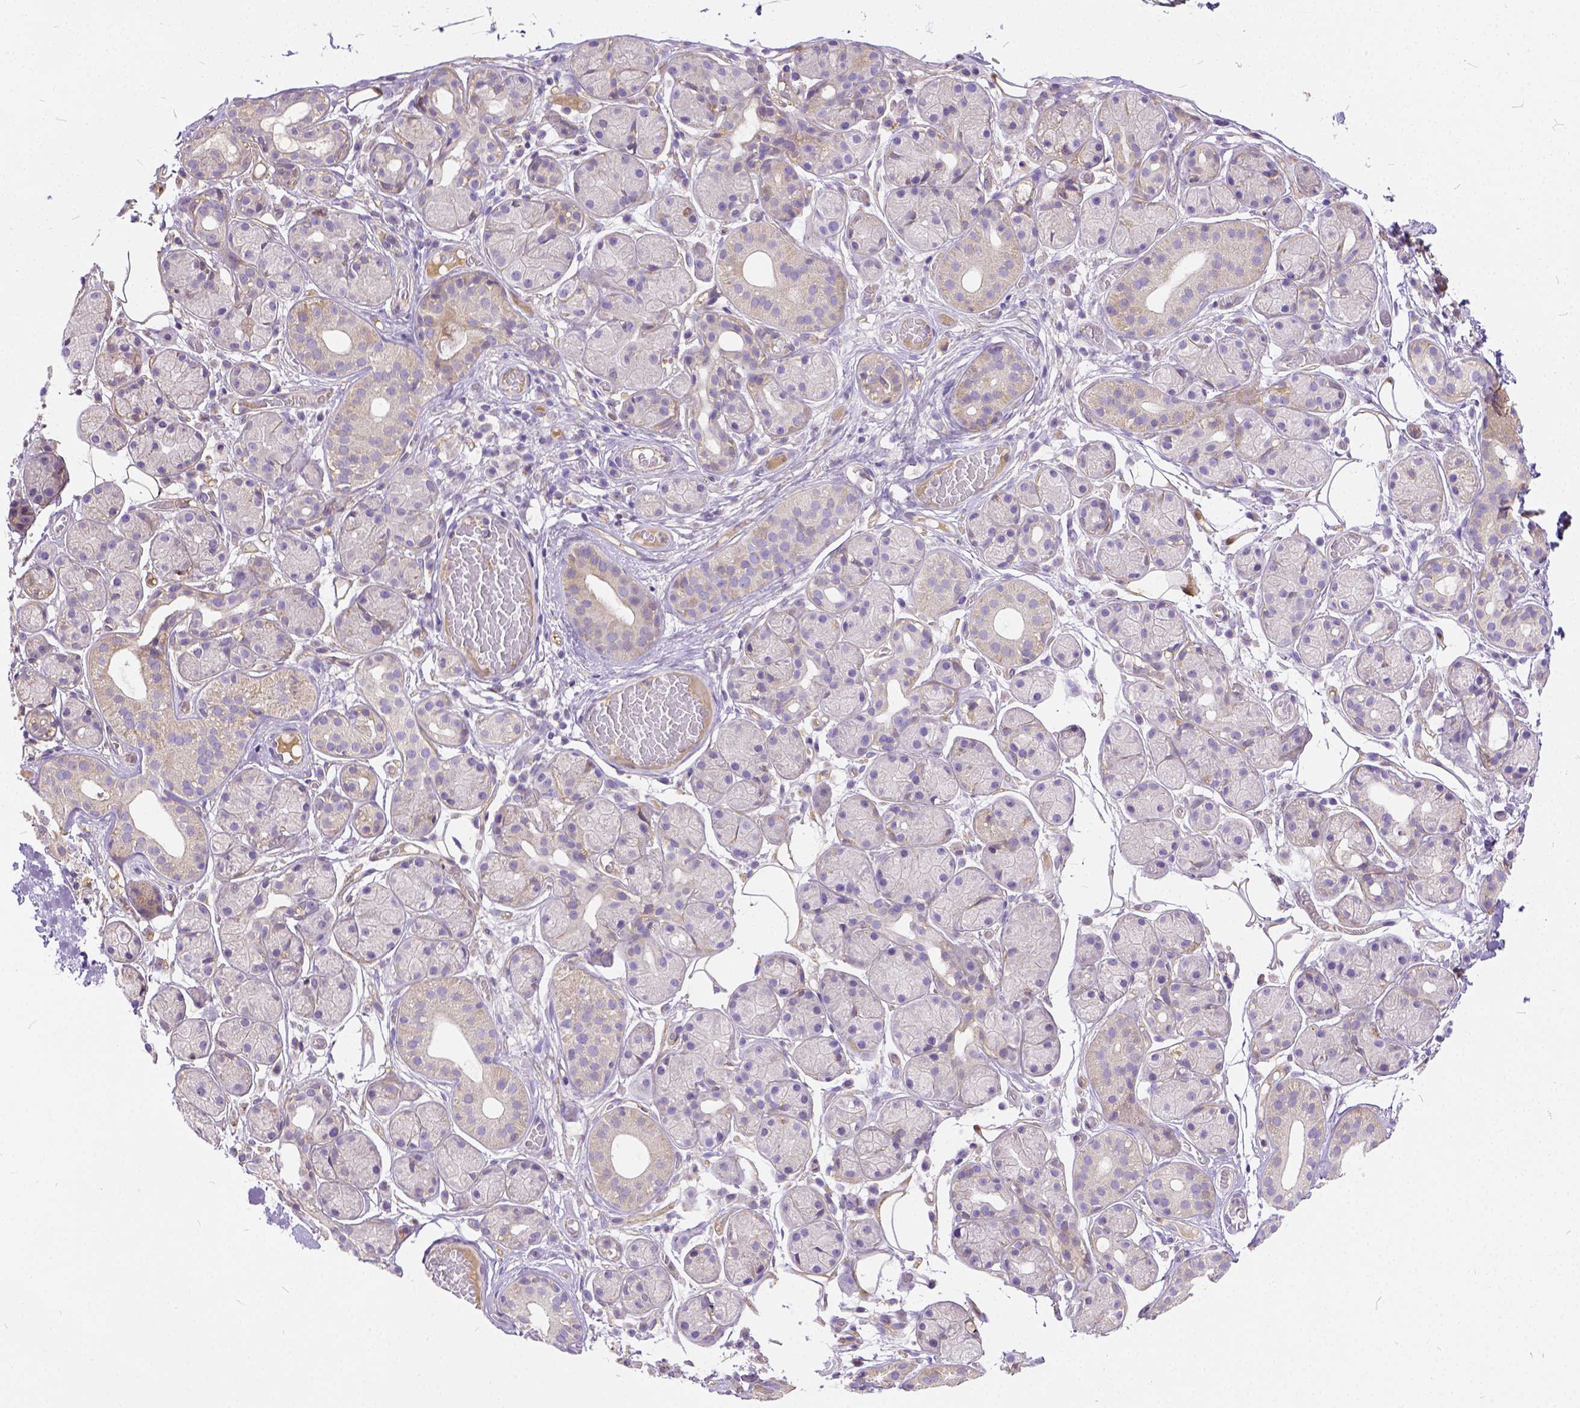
{"staining": {"intensity": "negative", "quantity": "none", "location": "none"}, "tissue": "salivary gland", "cell_type": "Glandular cells", "image_type": "normal", "snomed": [{"axis": "morphology", "description": "Normal tissue, NOS"}, {"axis": "topography", "description": "Salivary gland"}, {"axis": "topography", "description": "Peripheral nerve tissue"}], "caption": "Salivary gland was stained to show a protein in brown. There is no significant expression in glandular cells. (Stains: DAB IHC with hematoxylin counter stain, Microscopy: brightfield microscopy at high magnification).", "gene": "CADM4", "patient": {"sex": "male", "age": 71}}